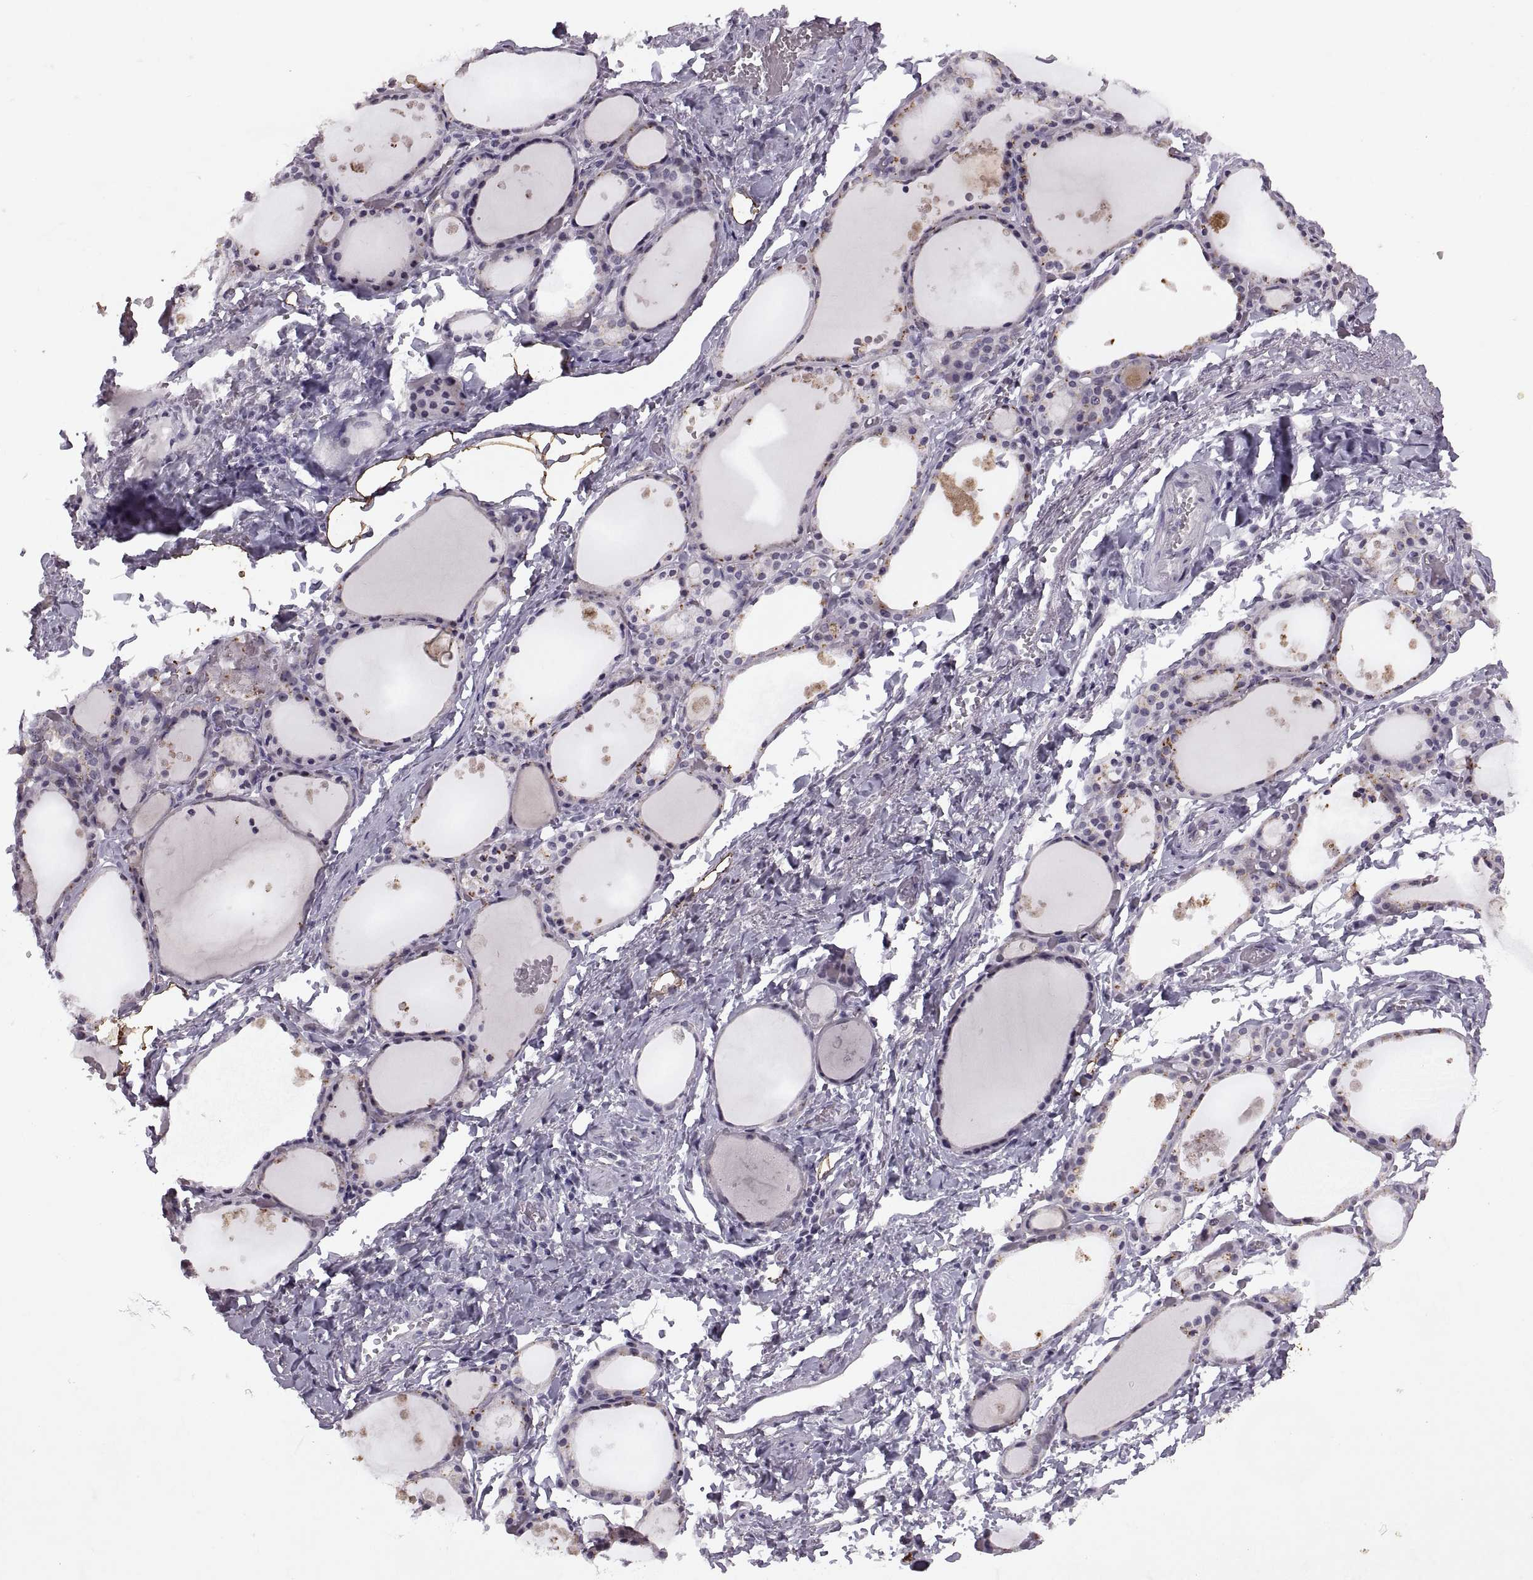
{"staining": {"intensity": "negative", "quantity": "none", "location": "none"}, "tissue": "thyroid gland", "cell_type": "Glandular cells", "image_type": "normal", "snomed": [{"axis": "morphology", "description": "Normal tissue, NOS"}, {"axis": "topography", "description": "Thyroid gland"}], "caption": "IHC of unremarkable thyroid gland shows no positivity in glandular cells.", "gene": "SINHCAF", "patient": {"sex": "male", "age": 68}}